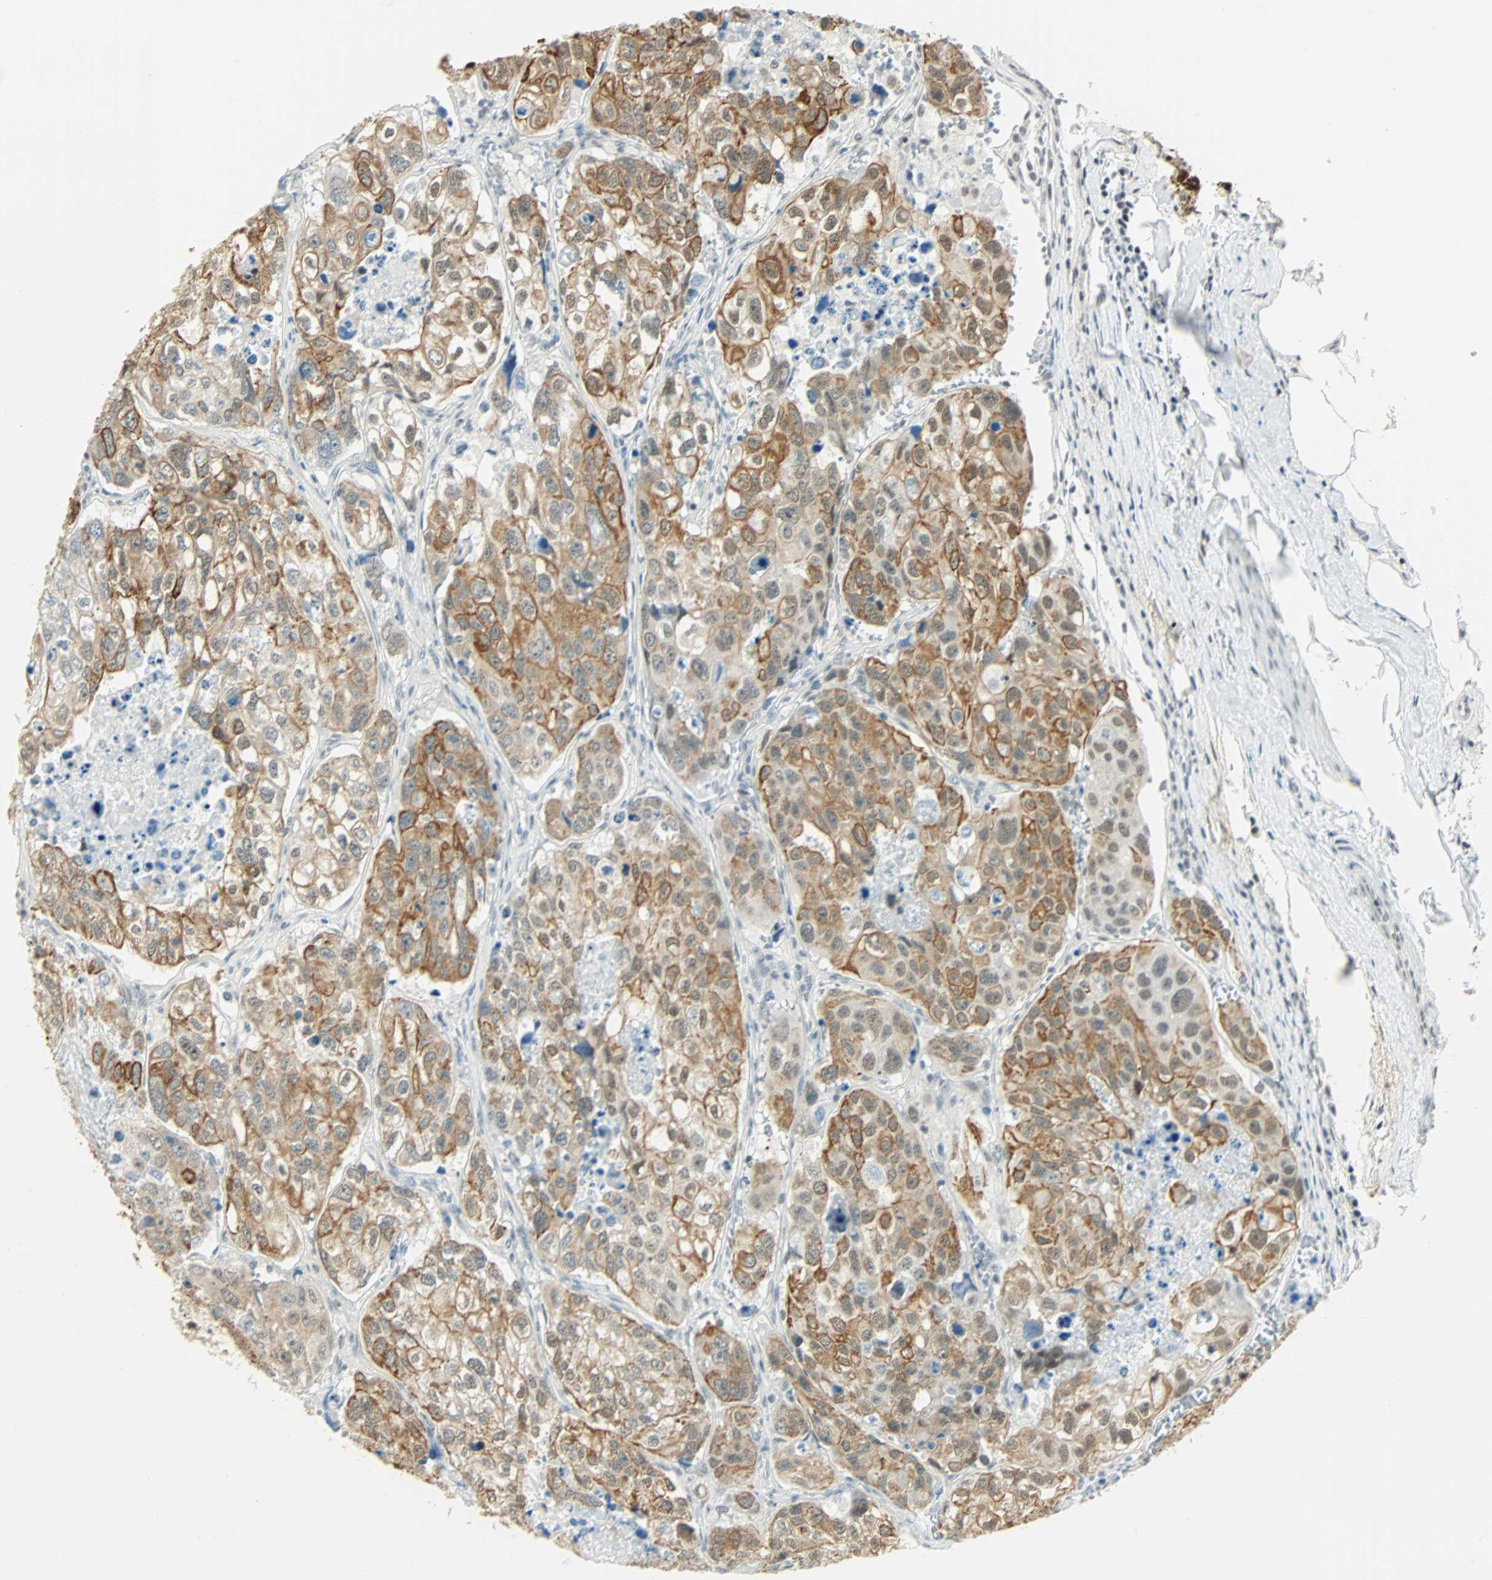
{"staining": {"intensity": "strong", "quantity": "25%-75%", "location": "cytoplasmic/membranous"}, "tissue": "urothelial cancer", "cell_type": "Tumor cells", "image_type": "cancer", "snomed": [{"axis": "morphology", "description": "Urothelial carcinoma, High grade"}, {"axis": "topography", "description": "Lymph node"}, {"axis": "topography", "description": "Urinary bladder"}], "caption": "Urothelial cancer was stained to show a protein in brown. There is high levels of strong cytoplasmic/membranous positivity in about 25%-75% of tumor cells.", "gene": "NELFE", "patient": {"sex": "male", "age": 51}}